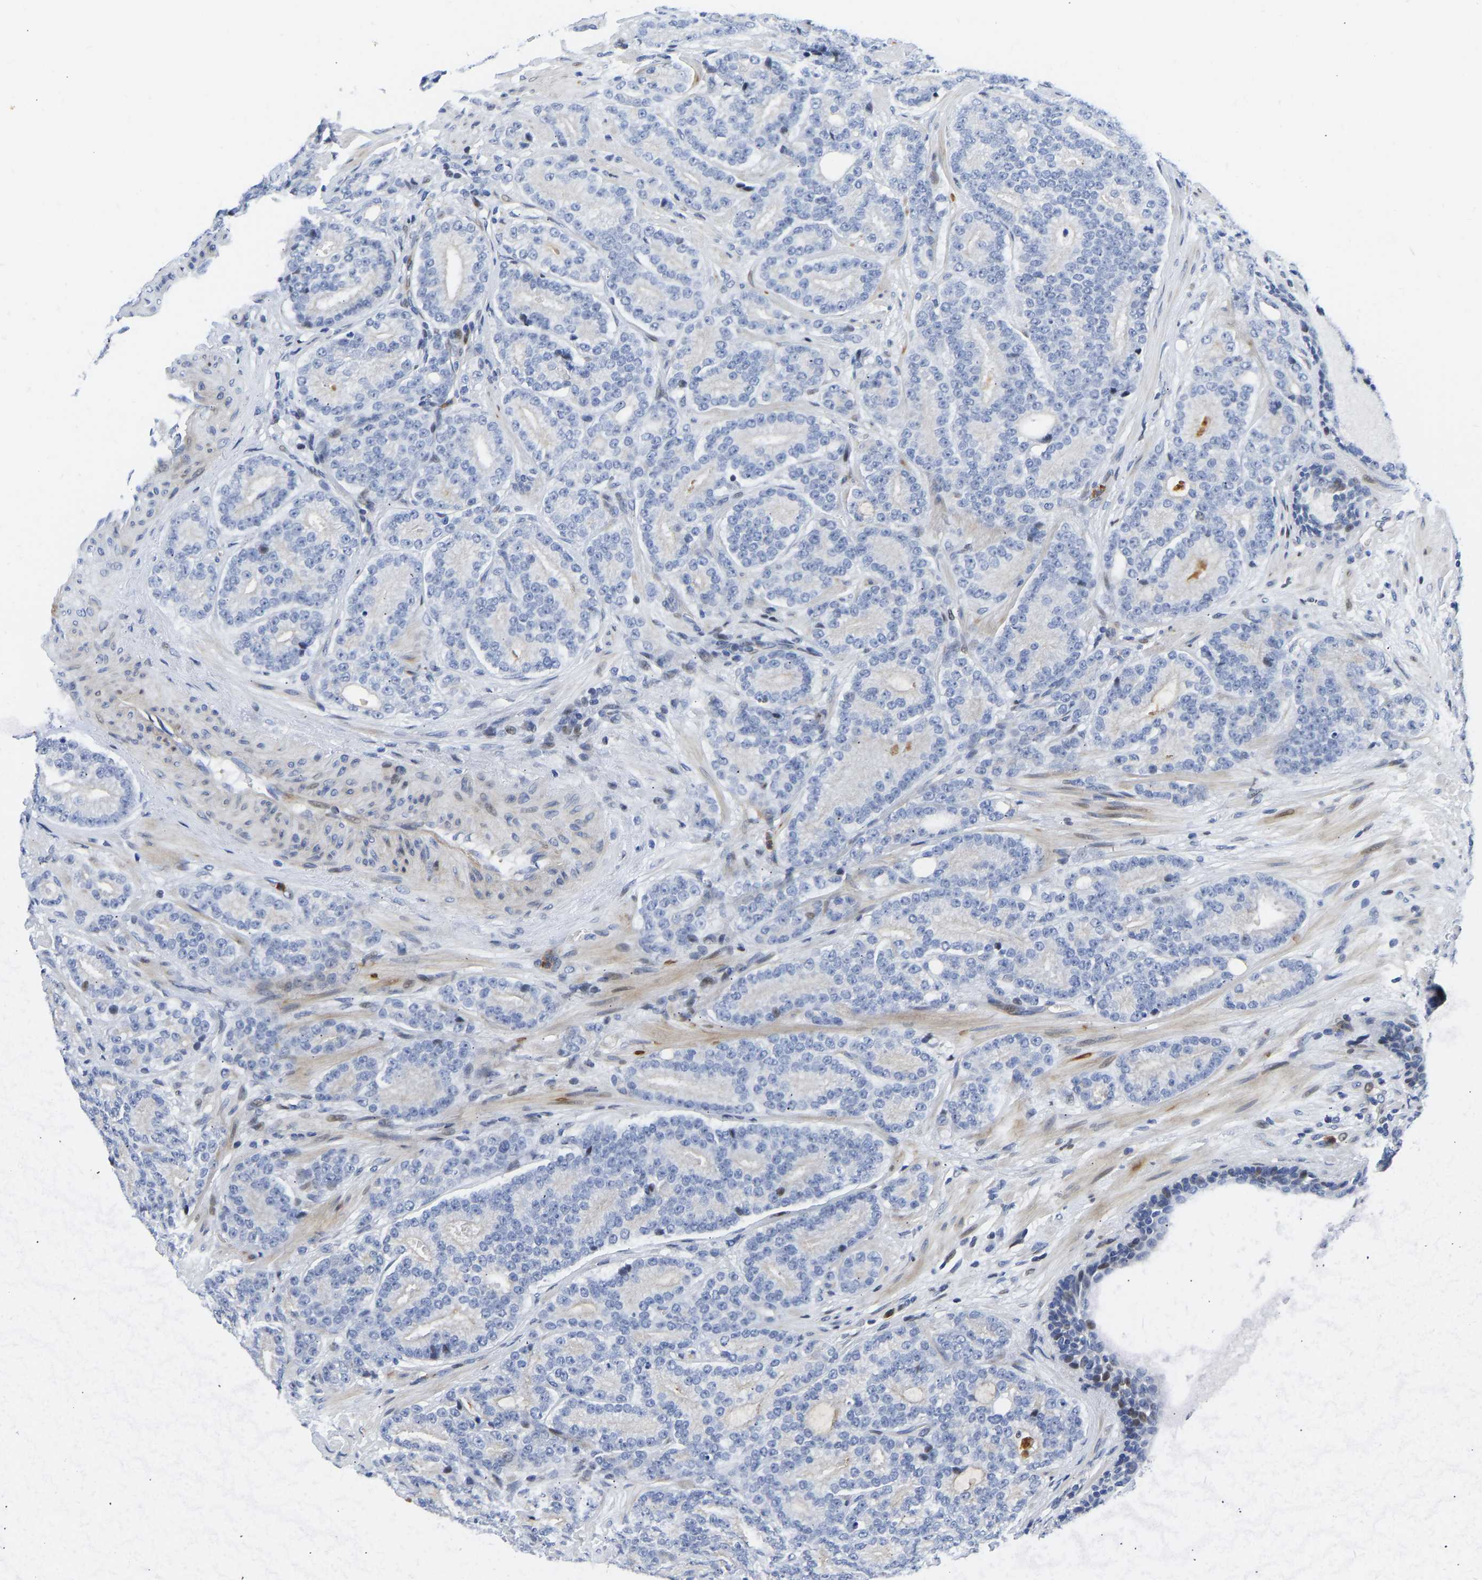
{"staining": {"intensity": "negative", "quantity": "none", "location": "none"}, "tissue": "prostate cancer", "cell_type": "Tumor cells", "image_type": "cancer", "snomed": [{"axis": "morphology", "description": "Adenocarcinoma, High grade"}, {"axis": "topography", "description": "Prostate"}], "caption": "The immunohistochemistry (IHC) image has no significant staining in tumor cells of prostate cancer (high-grade adenocarcinoma) tissue. (IHC, brightfield microscopy, high magnification).", "gene": "HDAC5", "patient": {"sex": "male", "age": 61}}